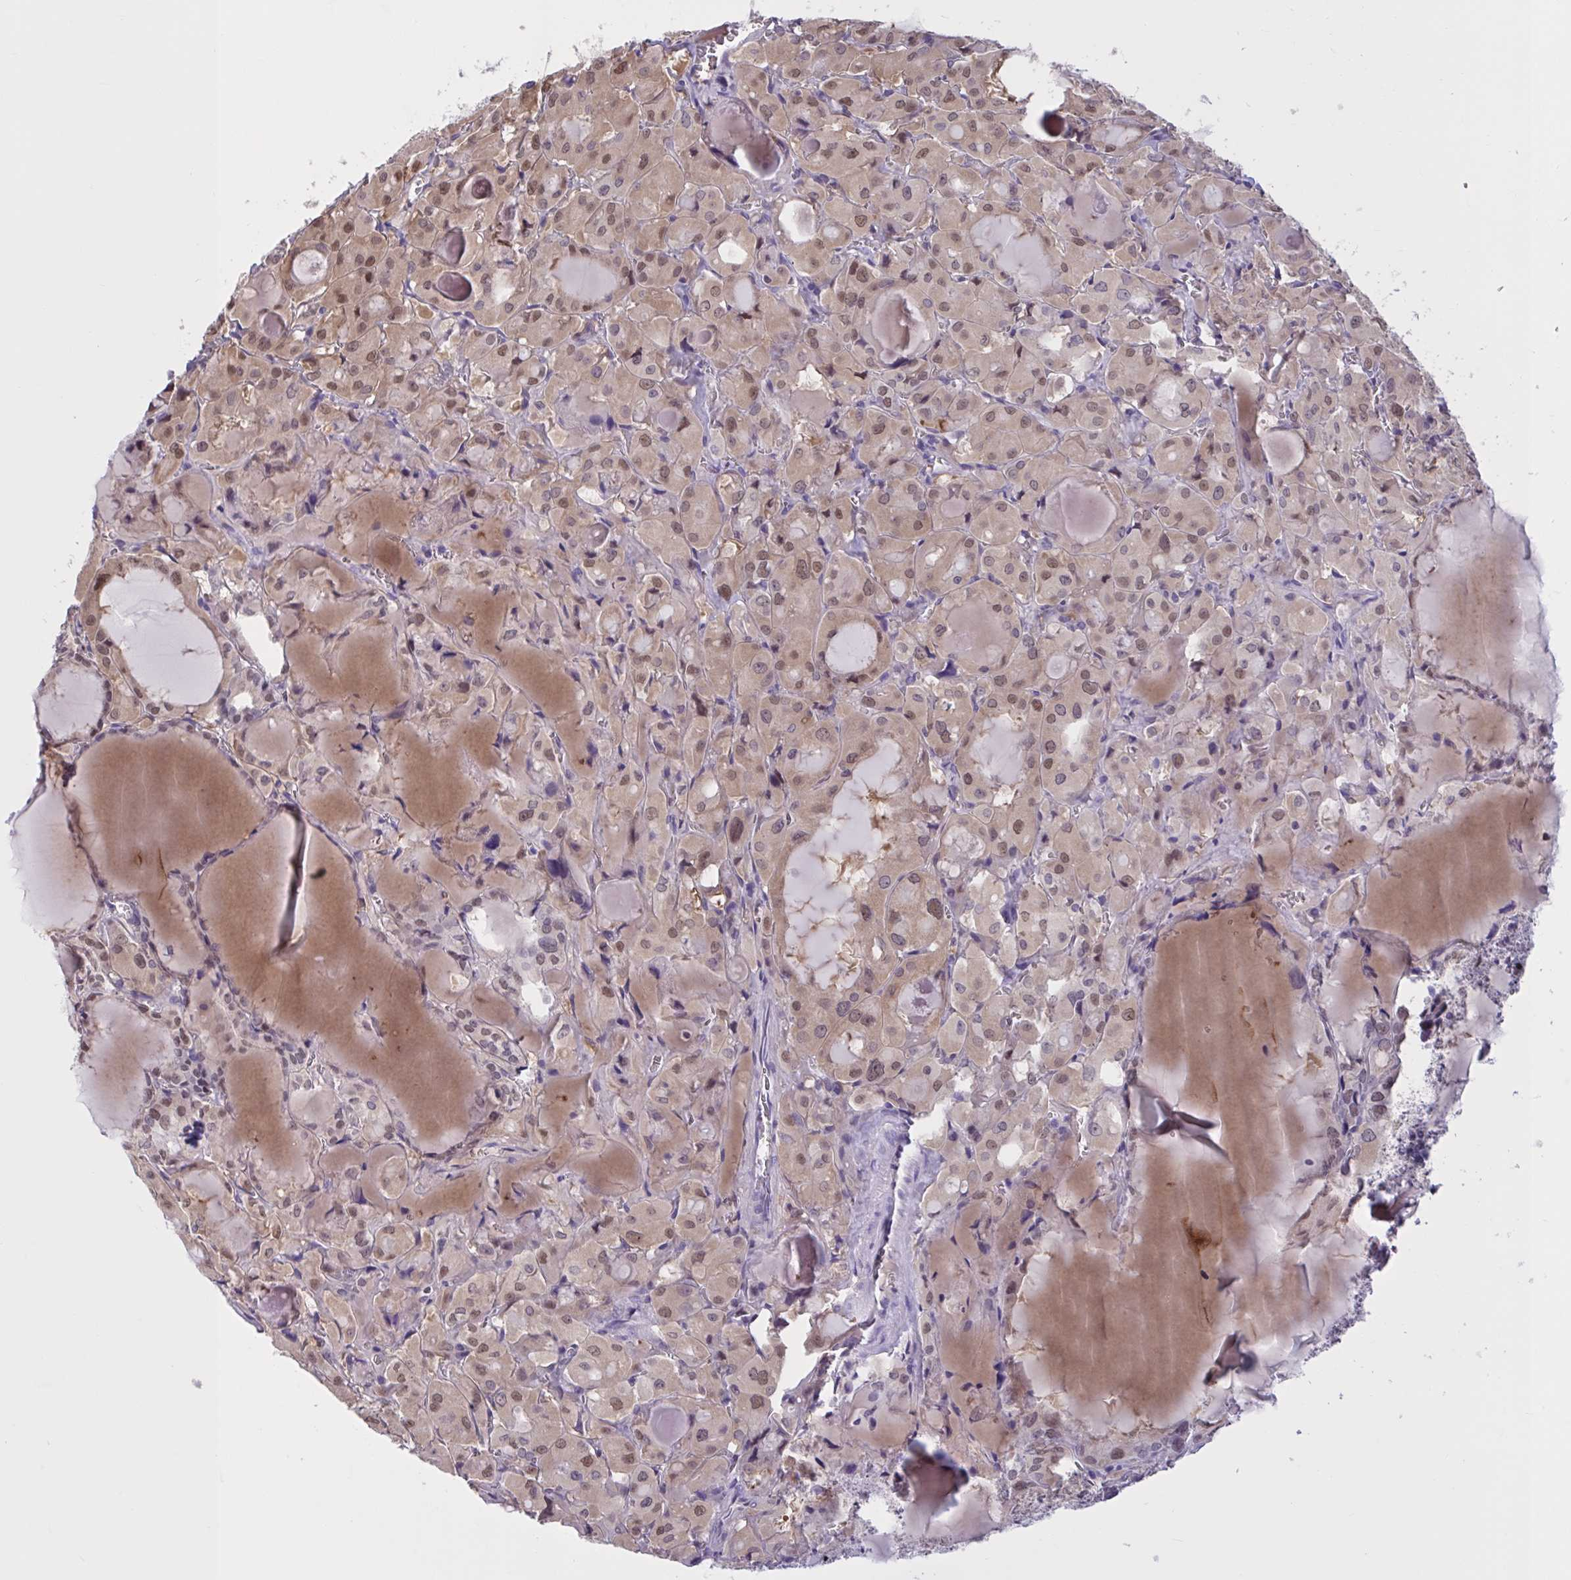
{"staining": {"intensity": "weak", "quantity": "25%-75%", "location": "nuclear"}, "tissue": "thyroid cancer", "cell_type": "Tumor cells", "image_type": "cancer", "snomed": [{"axis": "morphology", "description": "Papillary adenocarcinoma, NOS"}, {"axis": "topography", "description": "Thyroid gland"}], "caption": "Immunohistochemistry (IHC) (DAB) staining of thyroid cancer (papillary adenocarcinoma) demonstrates weak nuclear protein expression in about 25%-75% of tumor cells.", "gene": "RBL1", "patient": {"sex": "male", "age": 87}}